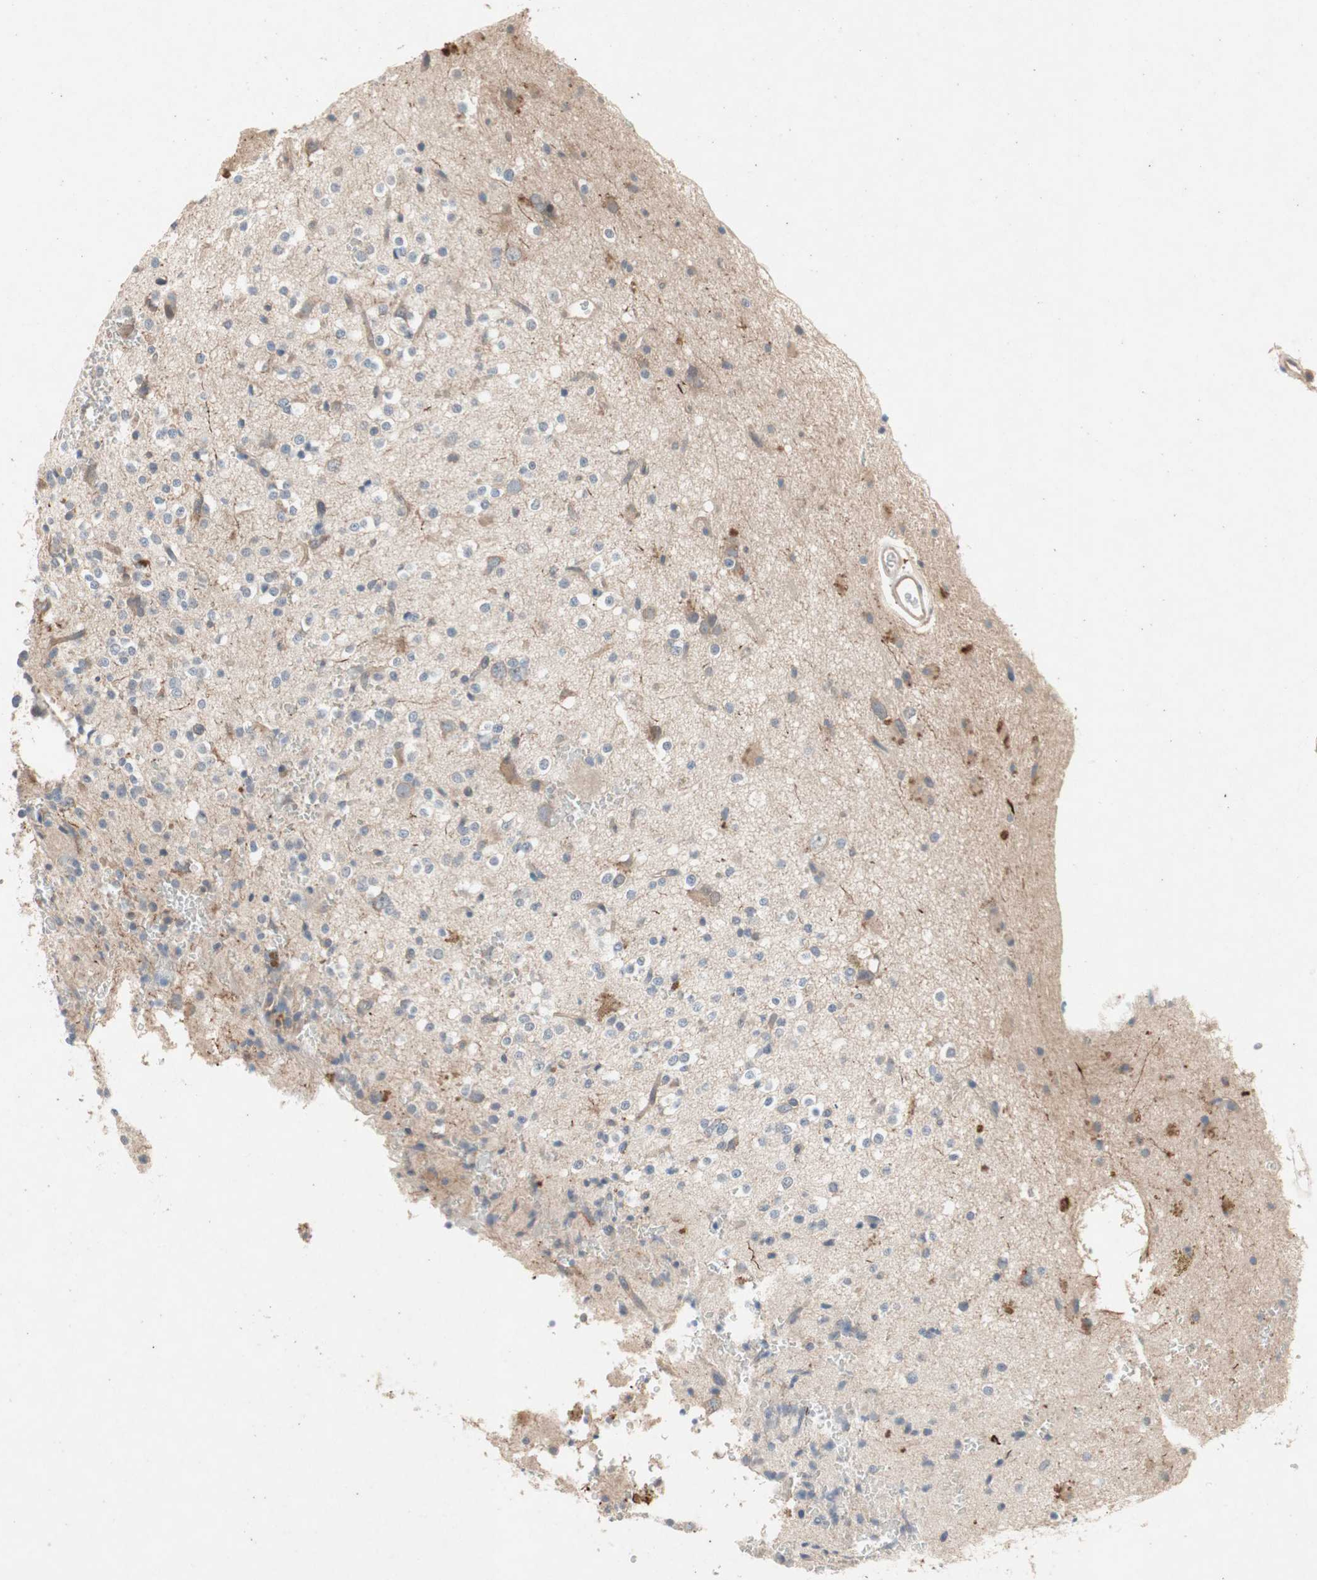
{"staining": {"intensity": "weak", "quantity": "<25%", "location": "cytoplasmic/membranous"}, "tissue": "glioma", "cell_type": "Tumor cells", "image_type": "cancer", "snomed": [{"axis": "morphology", "description": "Glioma, malignant, High grade"}, {"axis": "topography", "description": "Brain"}], "caption": "Immunohistochemistry of malignant high-grade glioma reveals no positivity in tumor cells.", "gene": "NCLN", "patient": {"sex": "male", "age": 47}}